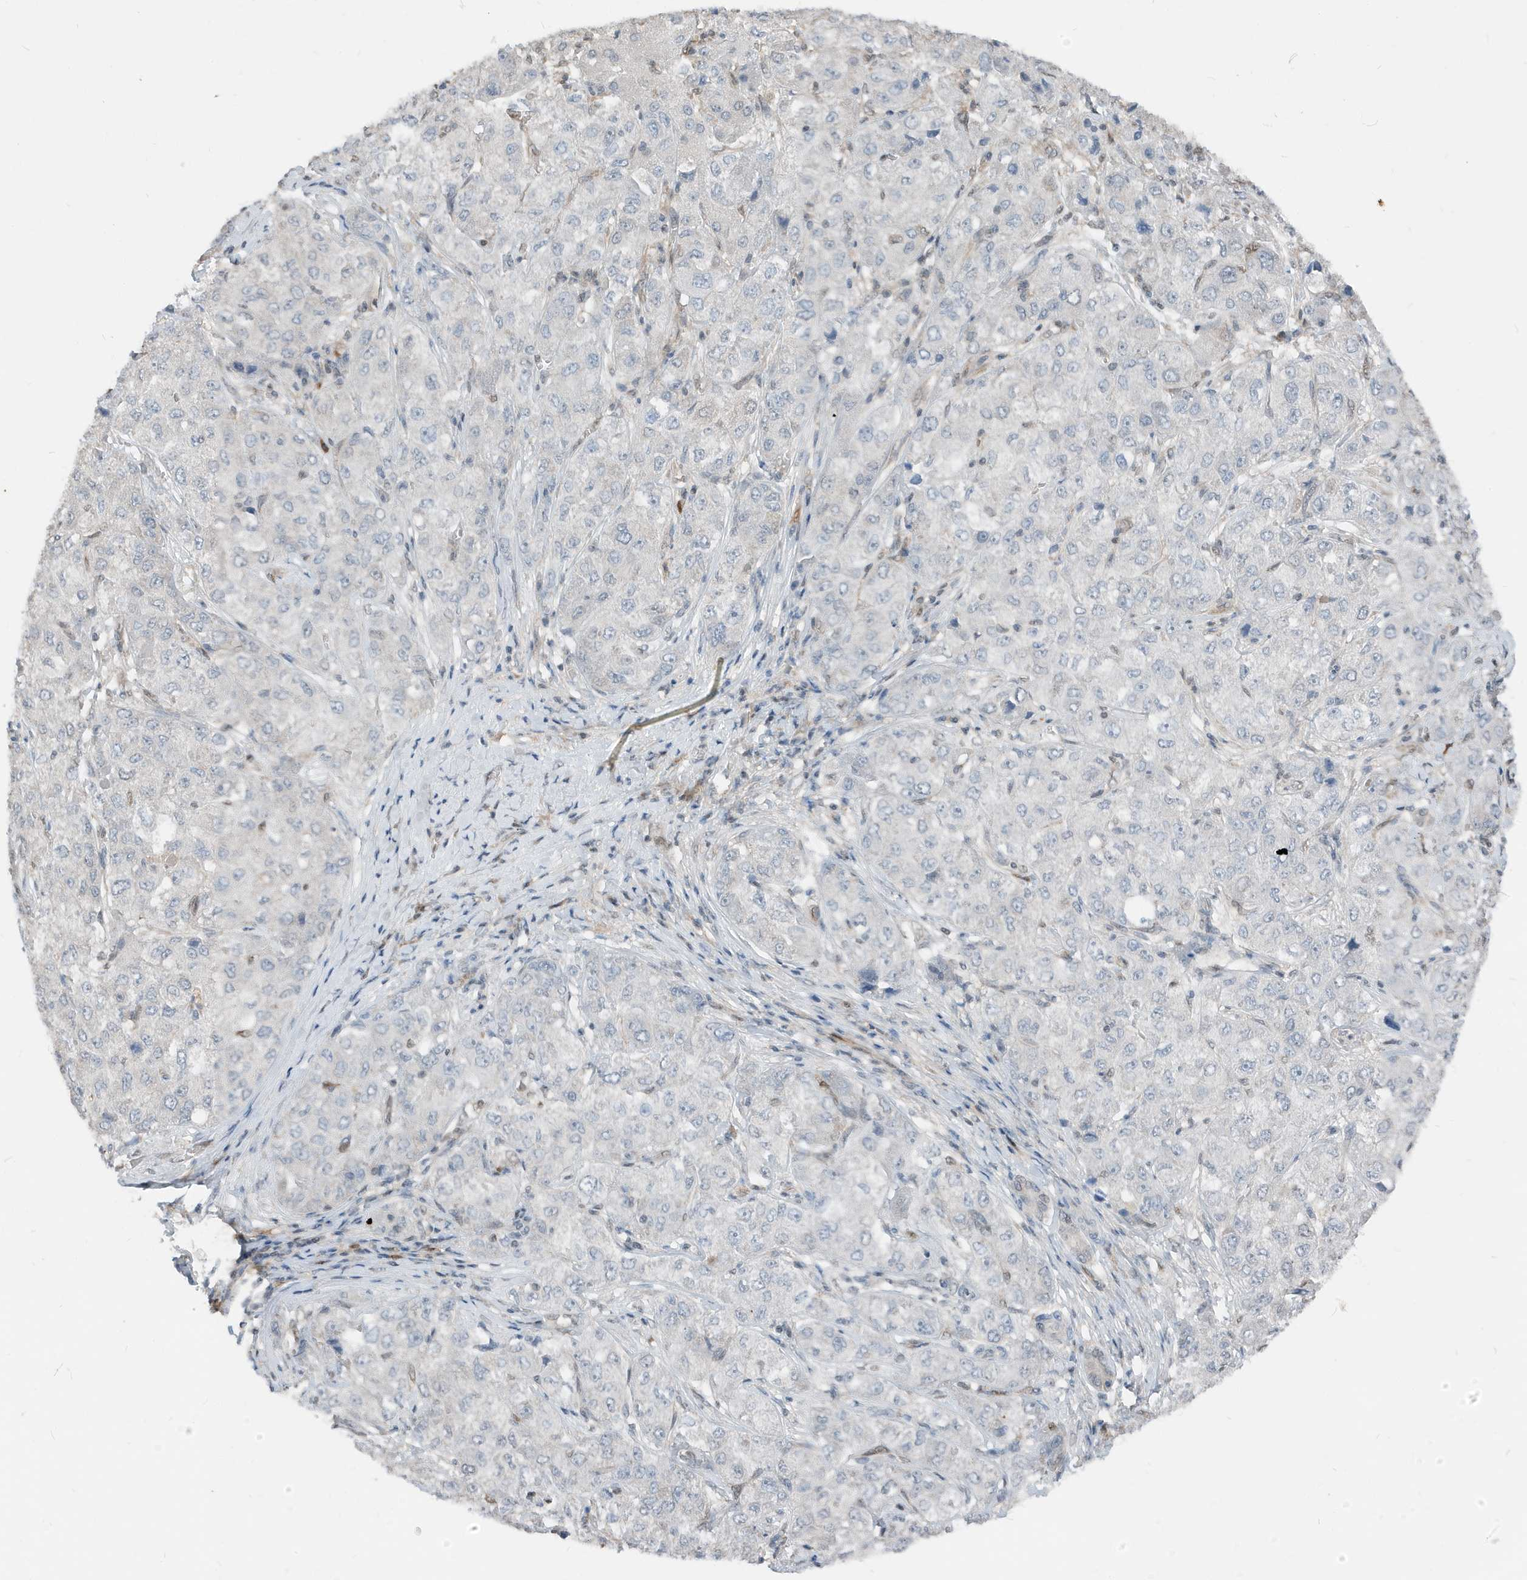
{"staining": {"intensity": "negative", "quantity": "none", "location": "none"}, "tissue": "liver cancer", "cell_type": "Tumor cells", "image_type": "cancer", "snomed": [{"axis": "morphology", "description": "Carcinoma, Hepatocellular, NOS"}, {"axis": "topography", "description": "Liver"}], "caption": "An IHC image of liver hepatocellular carcinoma is shown. There is no staining in tumor cells of liver hepatocellular carcinoma.", "gene": "NCOA7", "patient": {"sex": "male", "age": 80}}